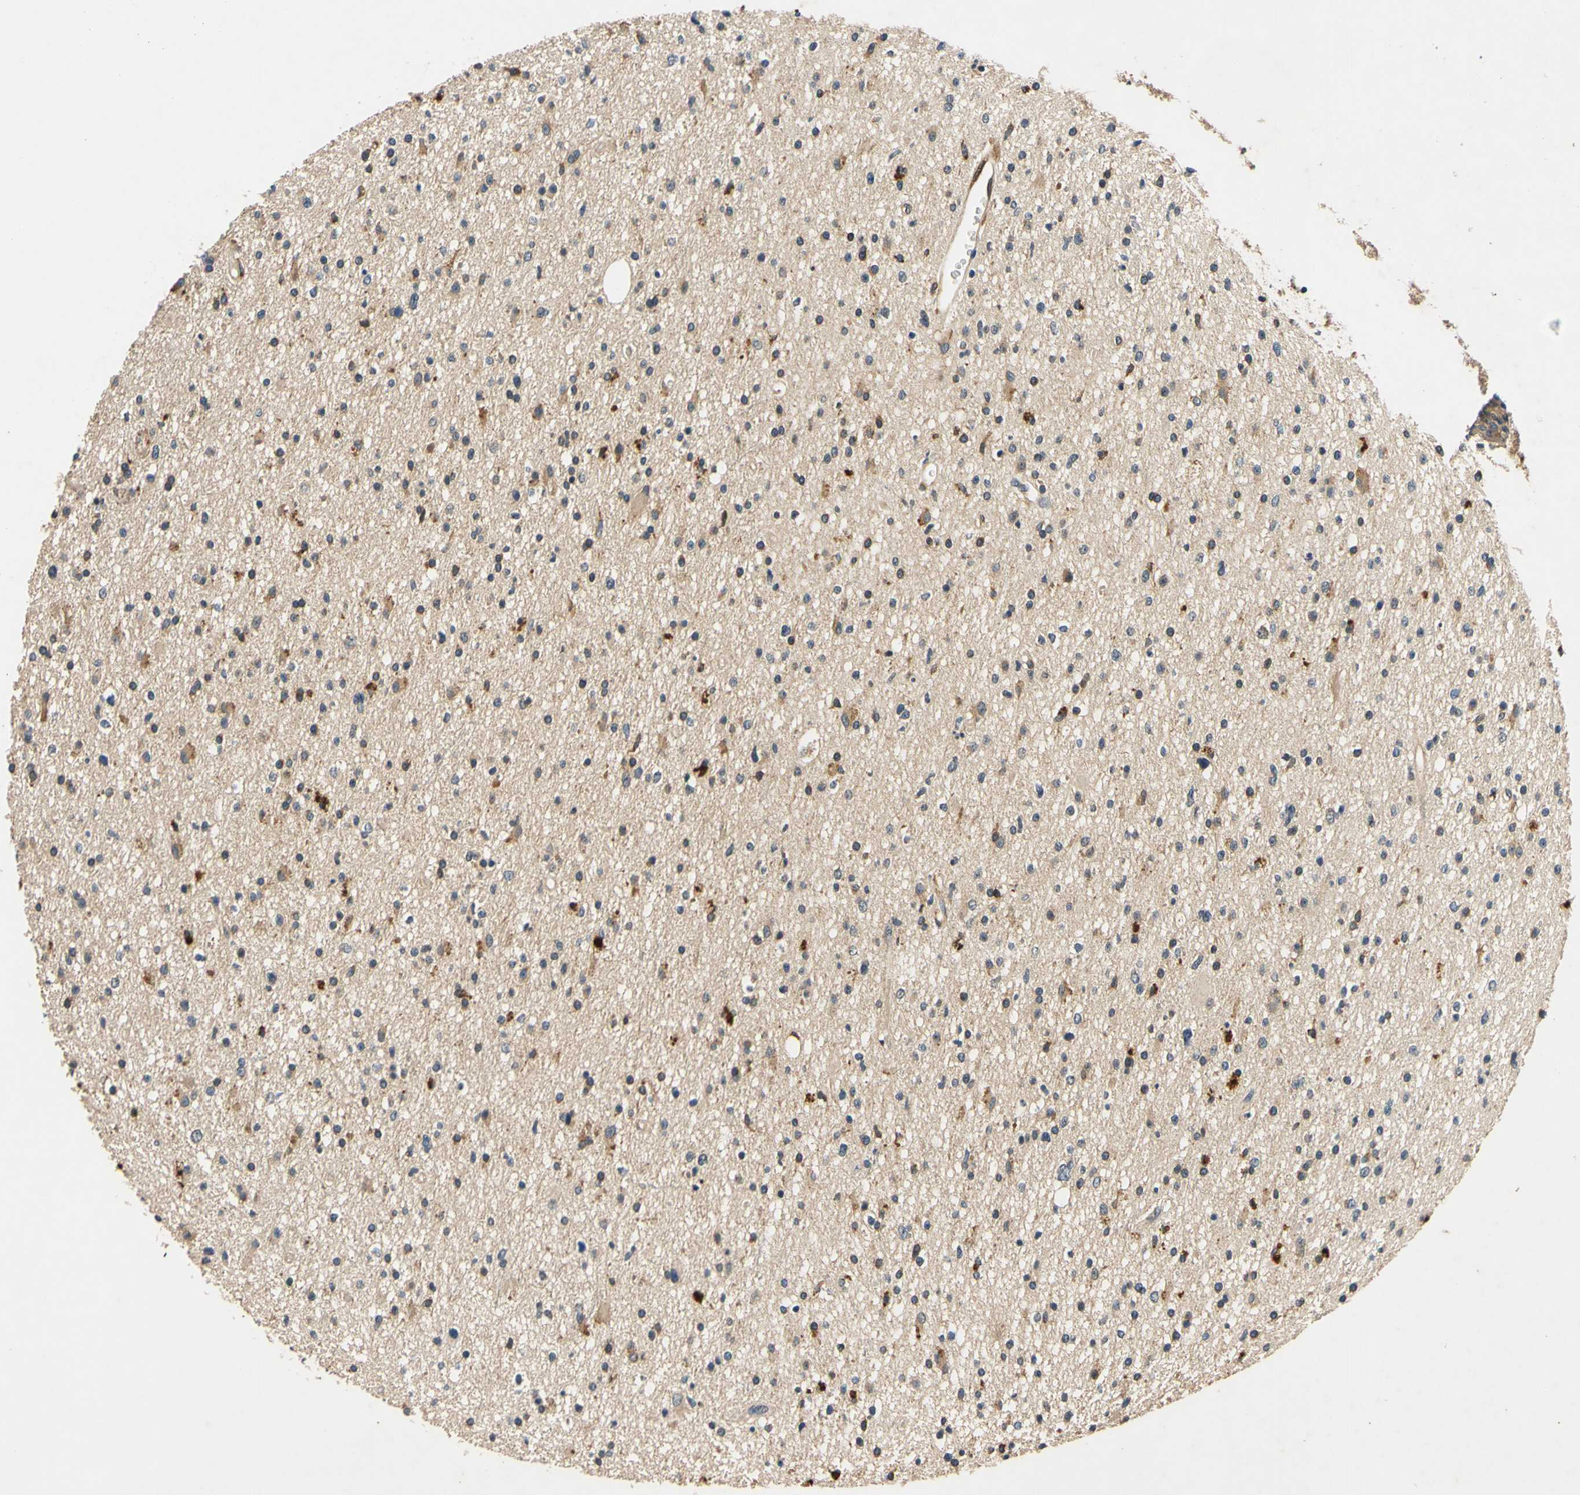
{"staining": {"intensity": "moderate", "quantity": "<25%", "location": "cytoplasmic/membranous"}, "tissue": "glioma", "cell_type": "Tumor cells", "image_type": "cancer", "snomed": [{"axis": "morphology", "description": "Glioma, malignant, High grade"}, {"axis": "topography", "description": "Brain"}], "caption": "This histopathology image shows immunohistochemistry staining of human malignant high-grade glioma, with low moderate cytoplasmic/membranous expression in approximately <25% of tumor cells.", "gene": "PLA2G4A", "patient": {"sex": "male", "age": 33}}